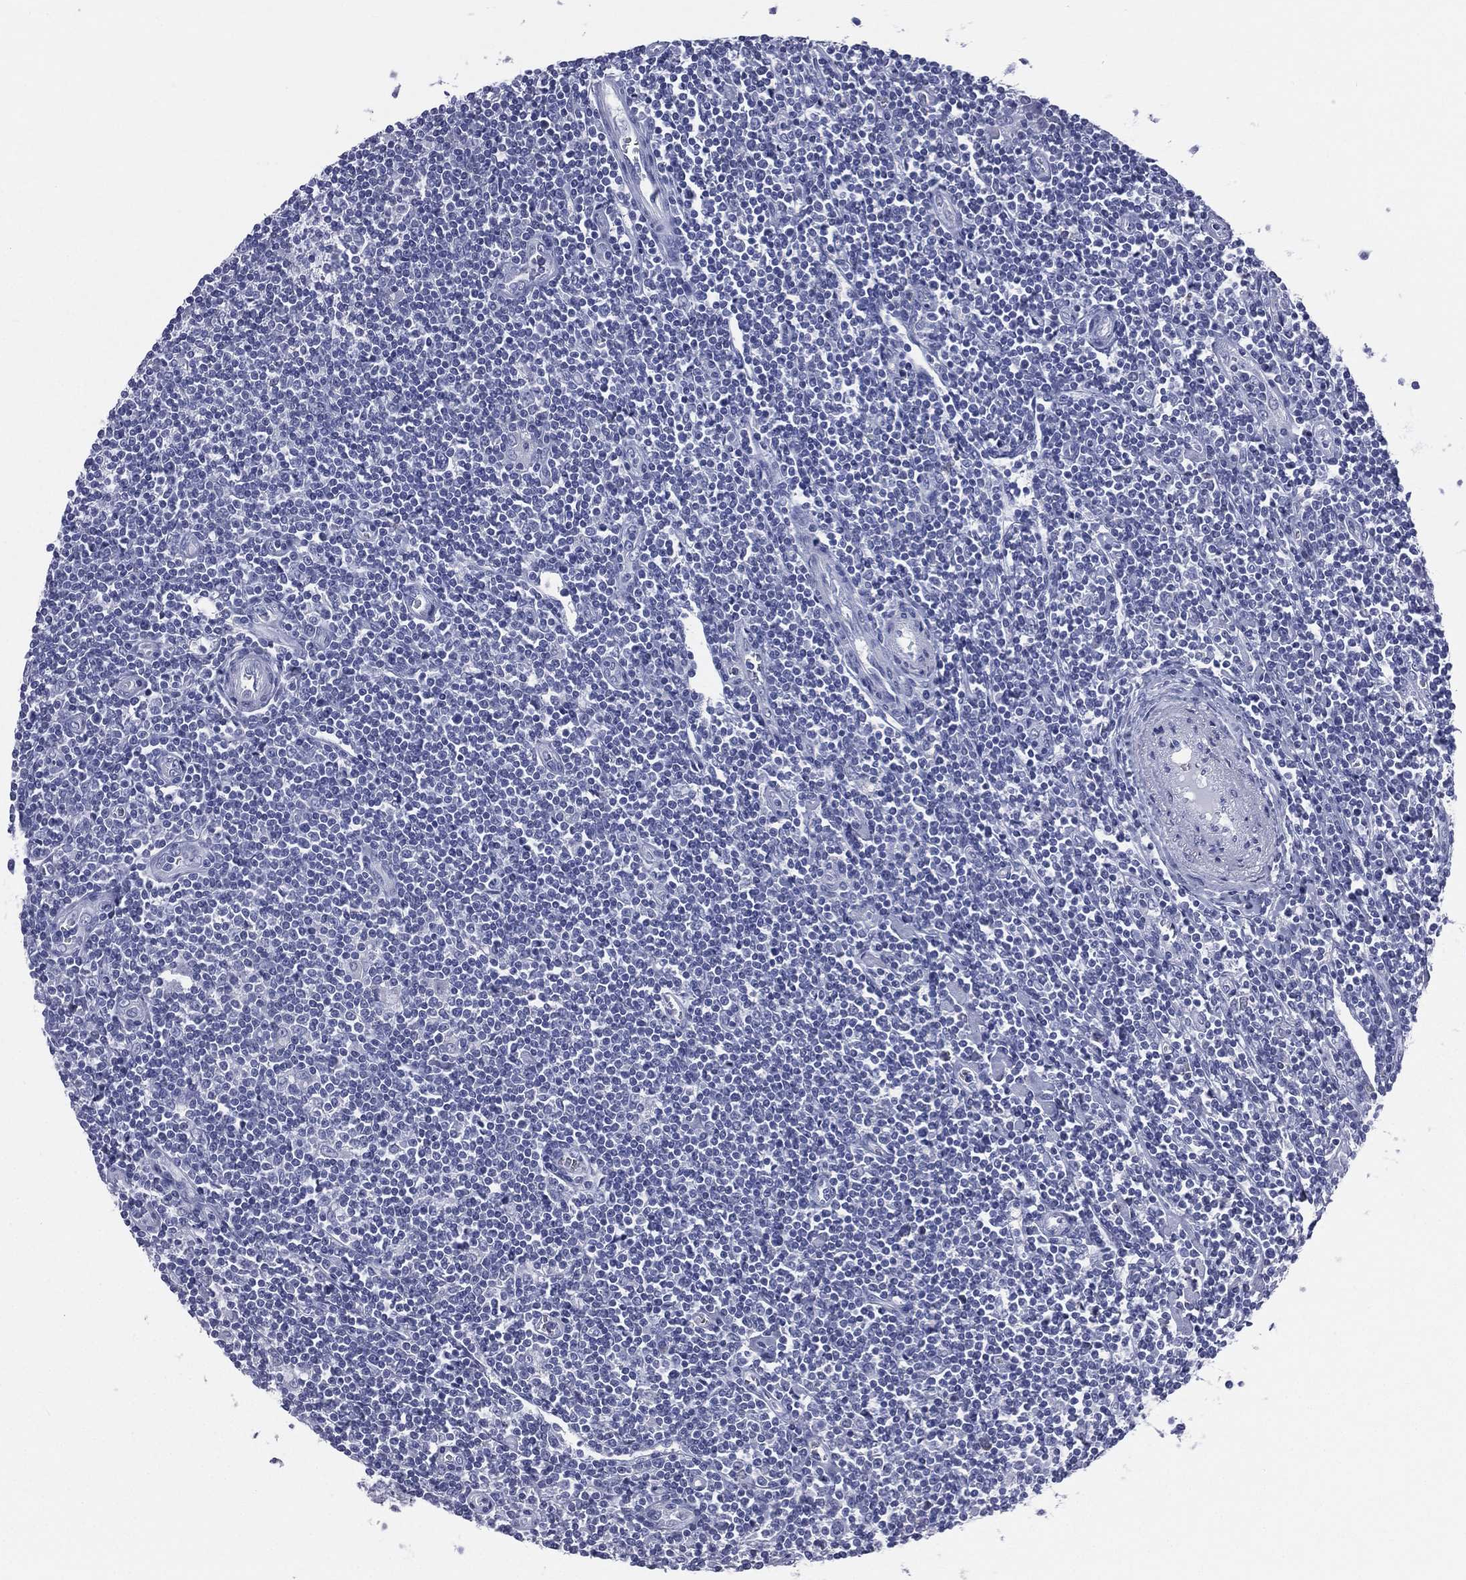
{"staining": {"intensity": "negative", "quantity": "none", "location": "none"}, "tissue": "lymphoma", "cell_type": "Tumor cells", "image_type": "cancer", "snomed": [{"axis": "morphology", "description": "Hodgkin's disease, NOS"}, {"axis": "topography", "description": "Lymph node"}], "caption": "Immunohistochemistry of human lymphoma reveals no positivity in tumor cells.", "gene": "MLN", "patient": {"sex": "male", "age": 40}}